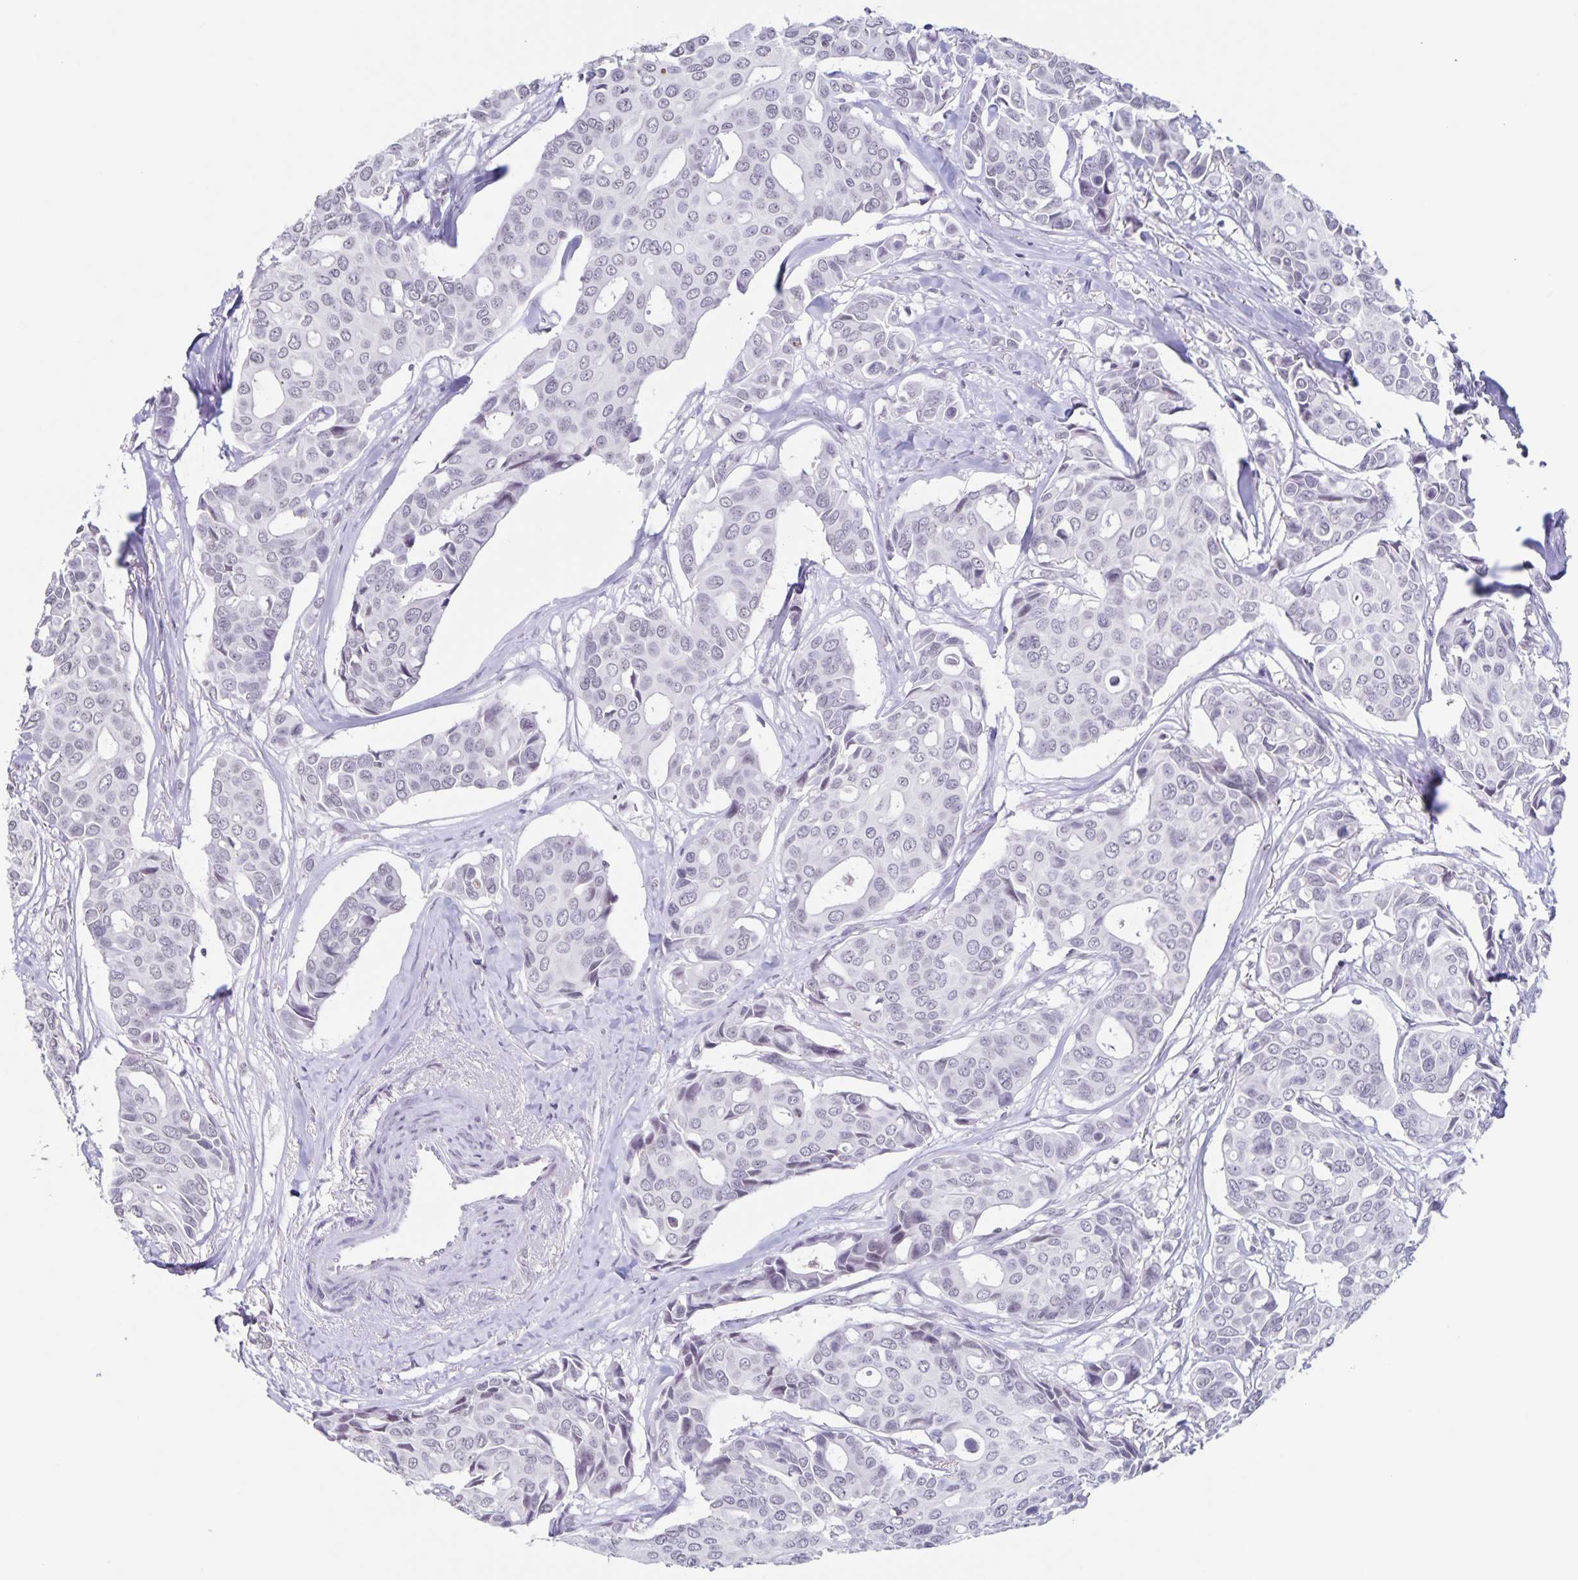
{"staining": {"intensity": "negative", "quantity": "none", "location": "none"}, "tissue": "breast cancer", "cell_type": "Tumor cells", "image_type": "cancer", "snomed": [{"axis": "morphology", "description": "Duct carcinoma"}, {"axis": "topography", "description": "Breast"}], "caption": "Breast cancer (invasive ductal carcinoma) was stained to show a protein in brown. There is no significant staining in tumor cells. (IHC, brightfield microscopy, high magnification).", "gene": "LCE6A", "patient": {"sex": "female", "age": 54}}